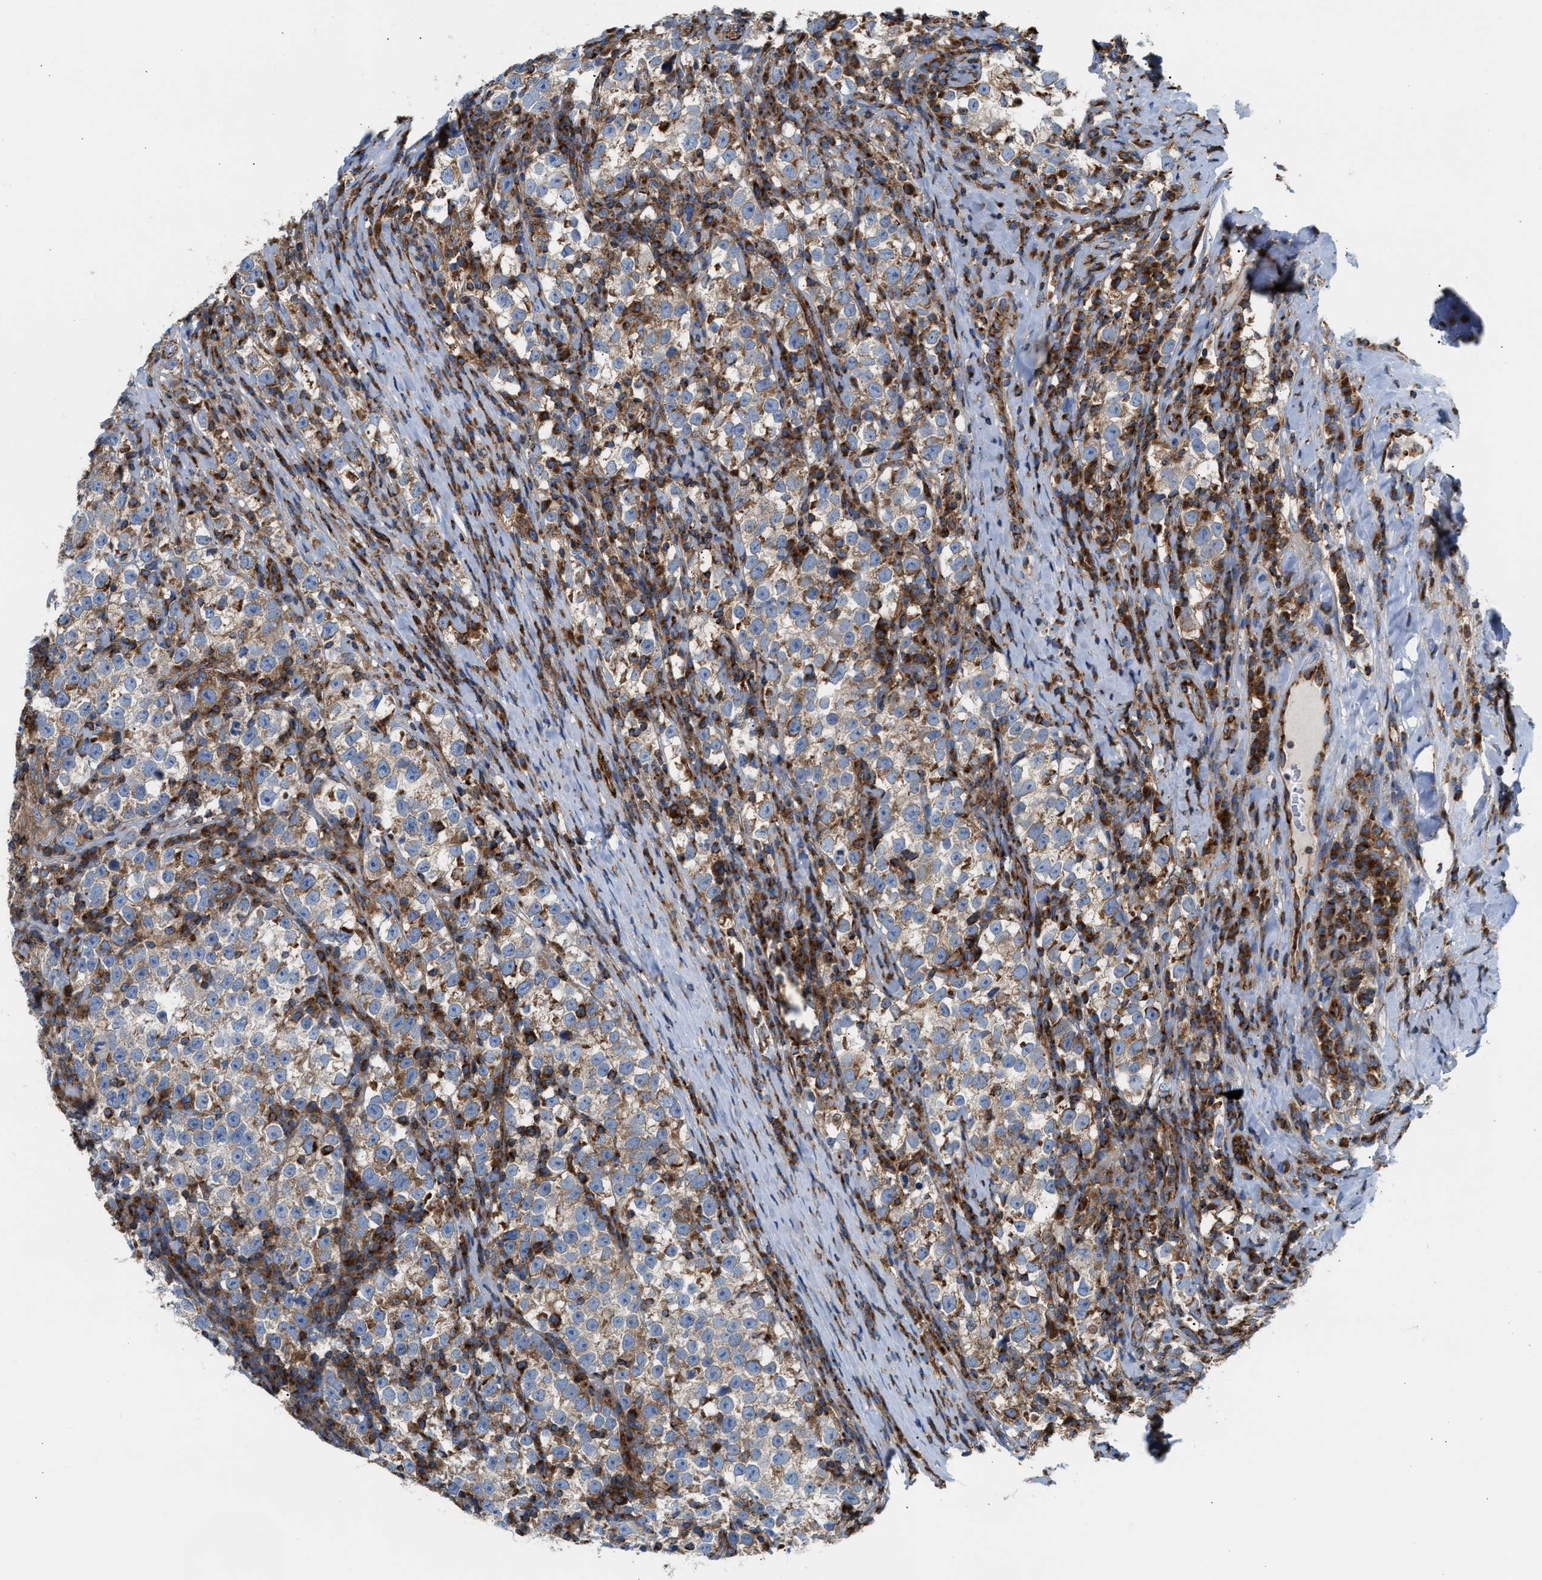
{"staining": {"intensity": "weak", "quantity": "<25%", "location": "cytoplasmic/membranous"}, "tissue": "testis cancer", "cell_type": "Tumor cells", "image_type": "cancer", "snomed": [{"axis": "morphology", "description": "Normal tissue, NOS"}, {"axis": "morphology", "description": "Seminoma, NOS"}, {"axis": "topography", "description": "Testis"}], "caption": "An immunohistochemistry photomicrograph of seminoma (testis) is shown. There is no staining in tumor cells of seminoma (testis).", "gene": "TBC1D15", "patient": {"sex": "male", "age": 43}}